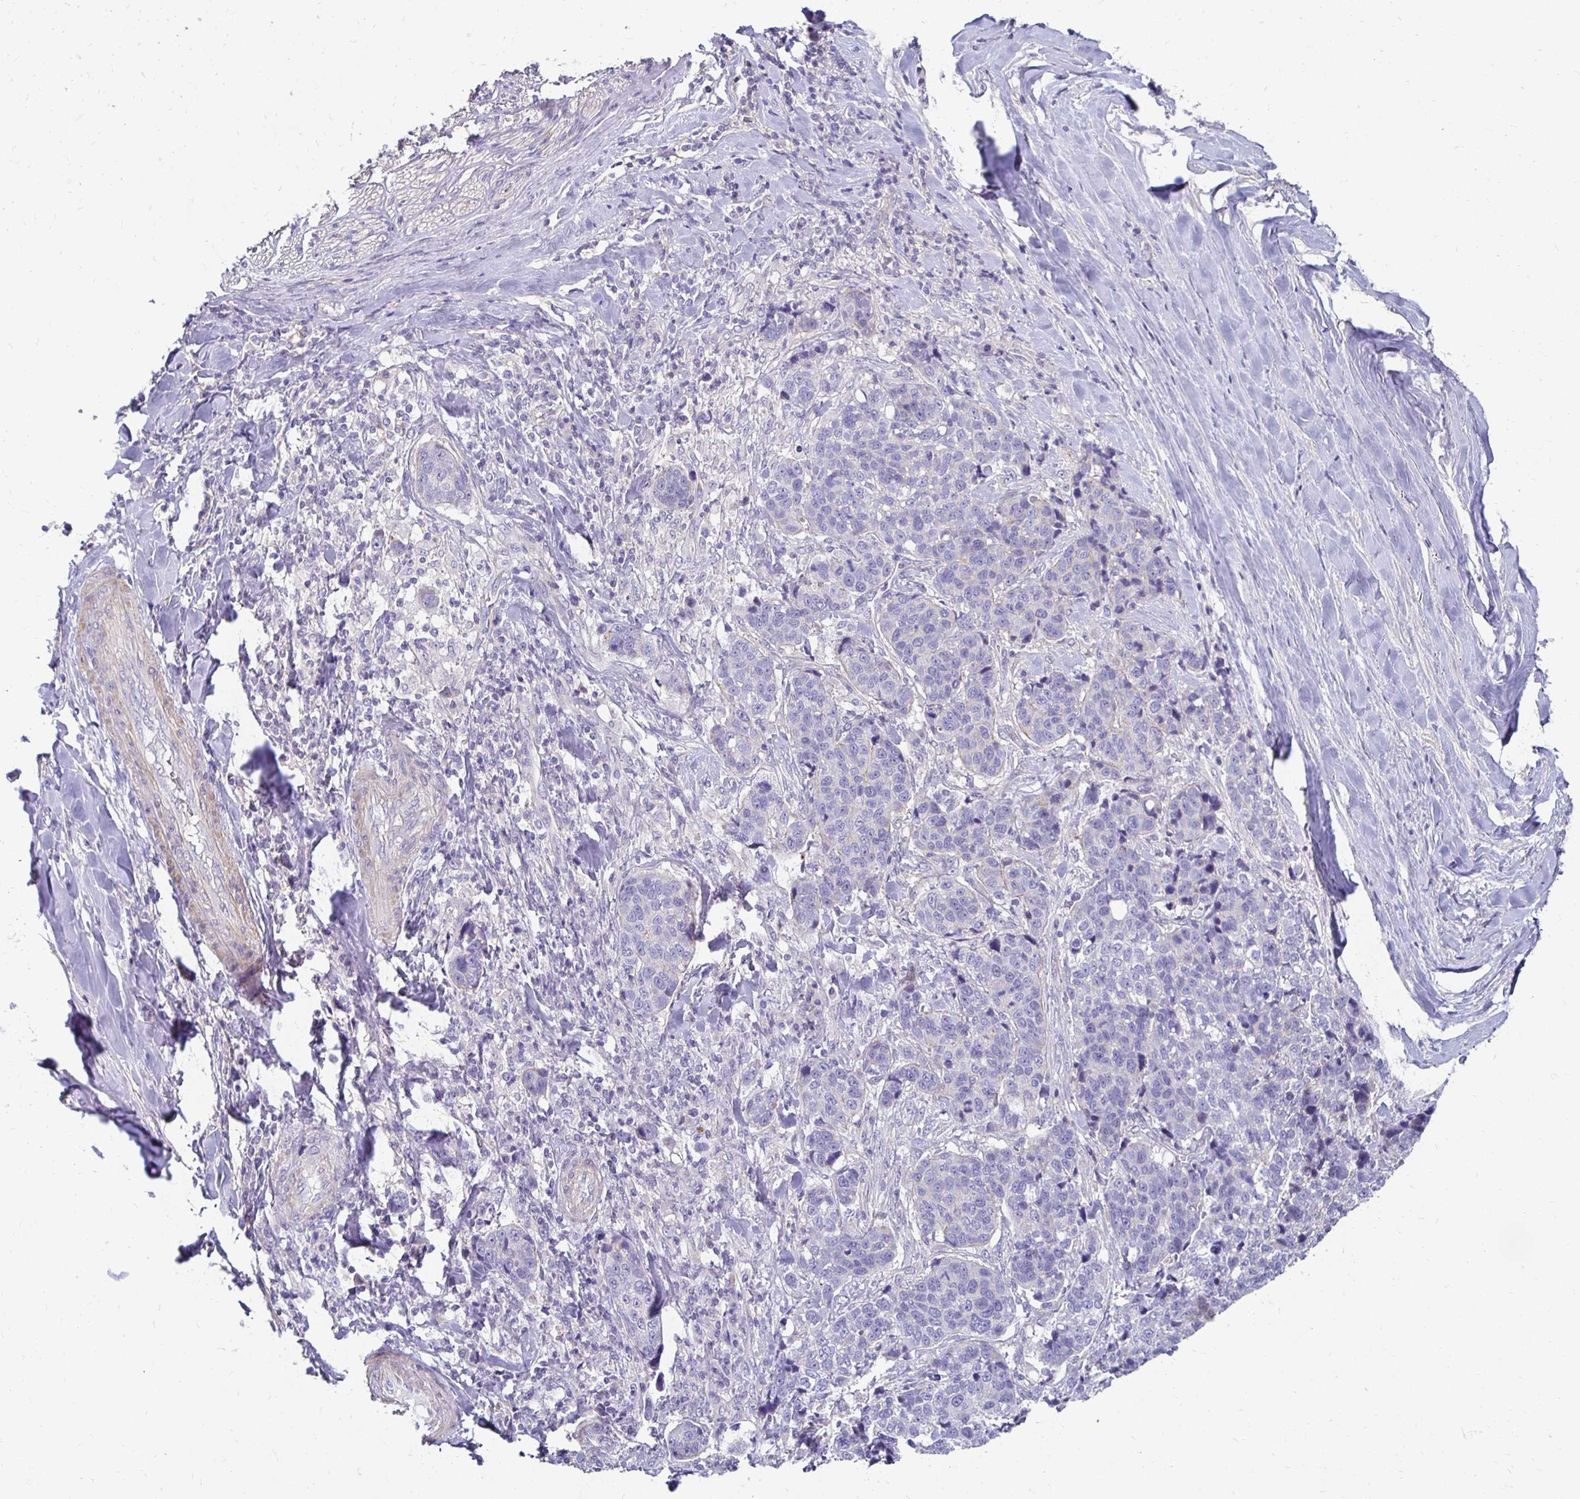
{"staining": {"intensity": "negative", "quantity": "none", "location": "none"}, "tissue": "lung cancer", "cell_type": "Tumor cells", "image_type": "cancer", "snomed": [{"axis": "morphology", "description": "Squamous cell carcinoma, NOS"}, {"axis": "topography", "description": "Lymph node"}, {"axis": "topography", "description": "Lung"}], "caption": "IHC photomicrograph of neoplastic tissue: lung cancer (squamous cell carcinoma) stained with DAB (3,3'-diaminobenzidine) shows no significant protein positivity in tumor cells.", "gene": "AKAP6", "patient": {"sex": "male", "age": 61}}